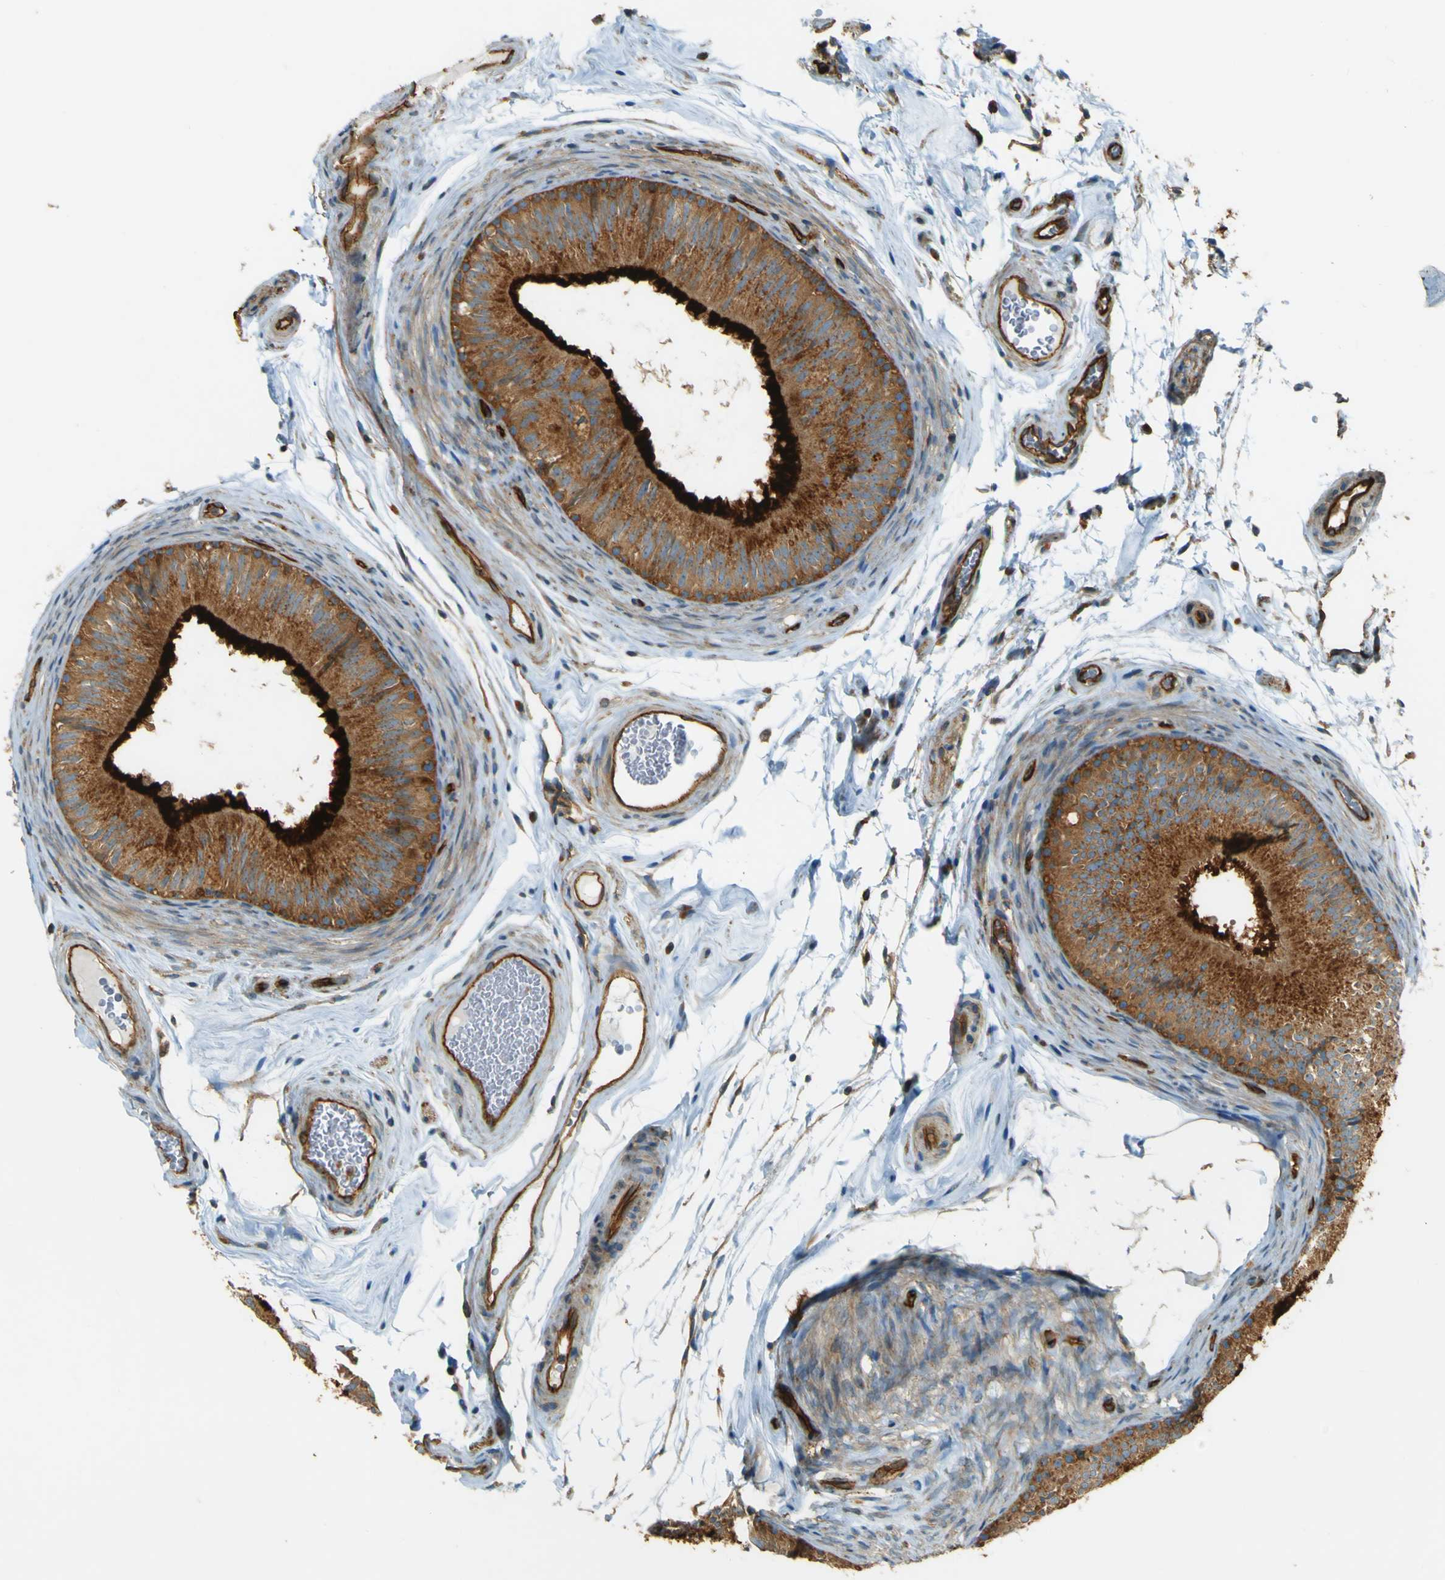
{"staining": {"intensity": "strong", "quantity": ">75%", "location": "cytoplasmic/membranous"}, "tissue": "epididymis", "cell_type": "Glandular cells", "image_type": "normal", "snomed": [{"axis": "morphology", "description": "Normal tissue, NOS"}, {"axis": "topography", "description": "Epididymis"}], "caption": "Immunohistochemical staining of normal epididymis reveals >75% levels of strong cytoplasmic/membranous protein positivity in about >75% of glandular cells.", "gene": "DNAJC5", "patient": {"sex": "male", "age": 36}}